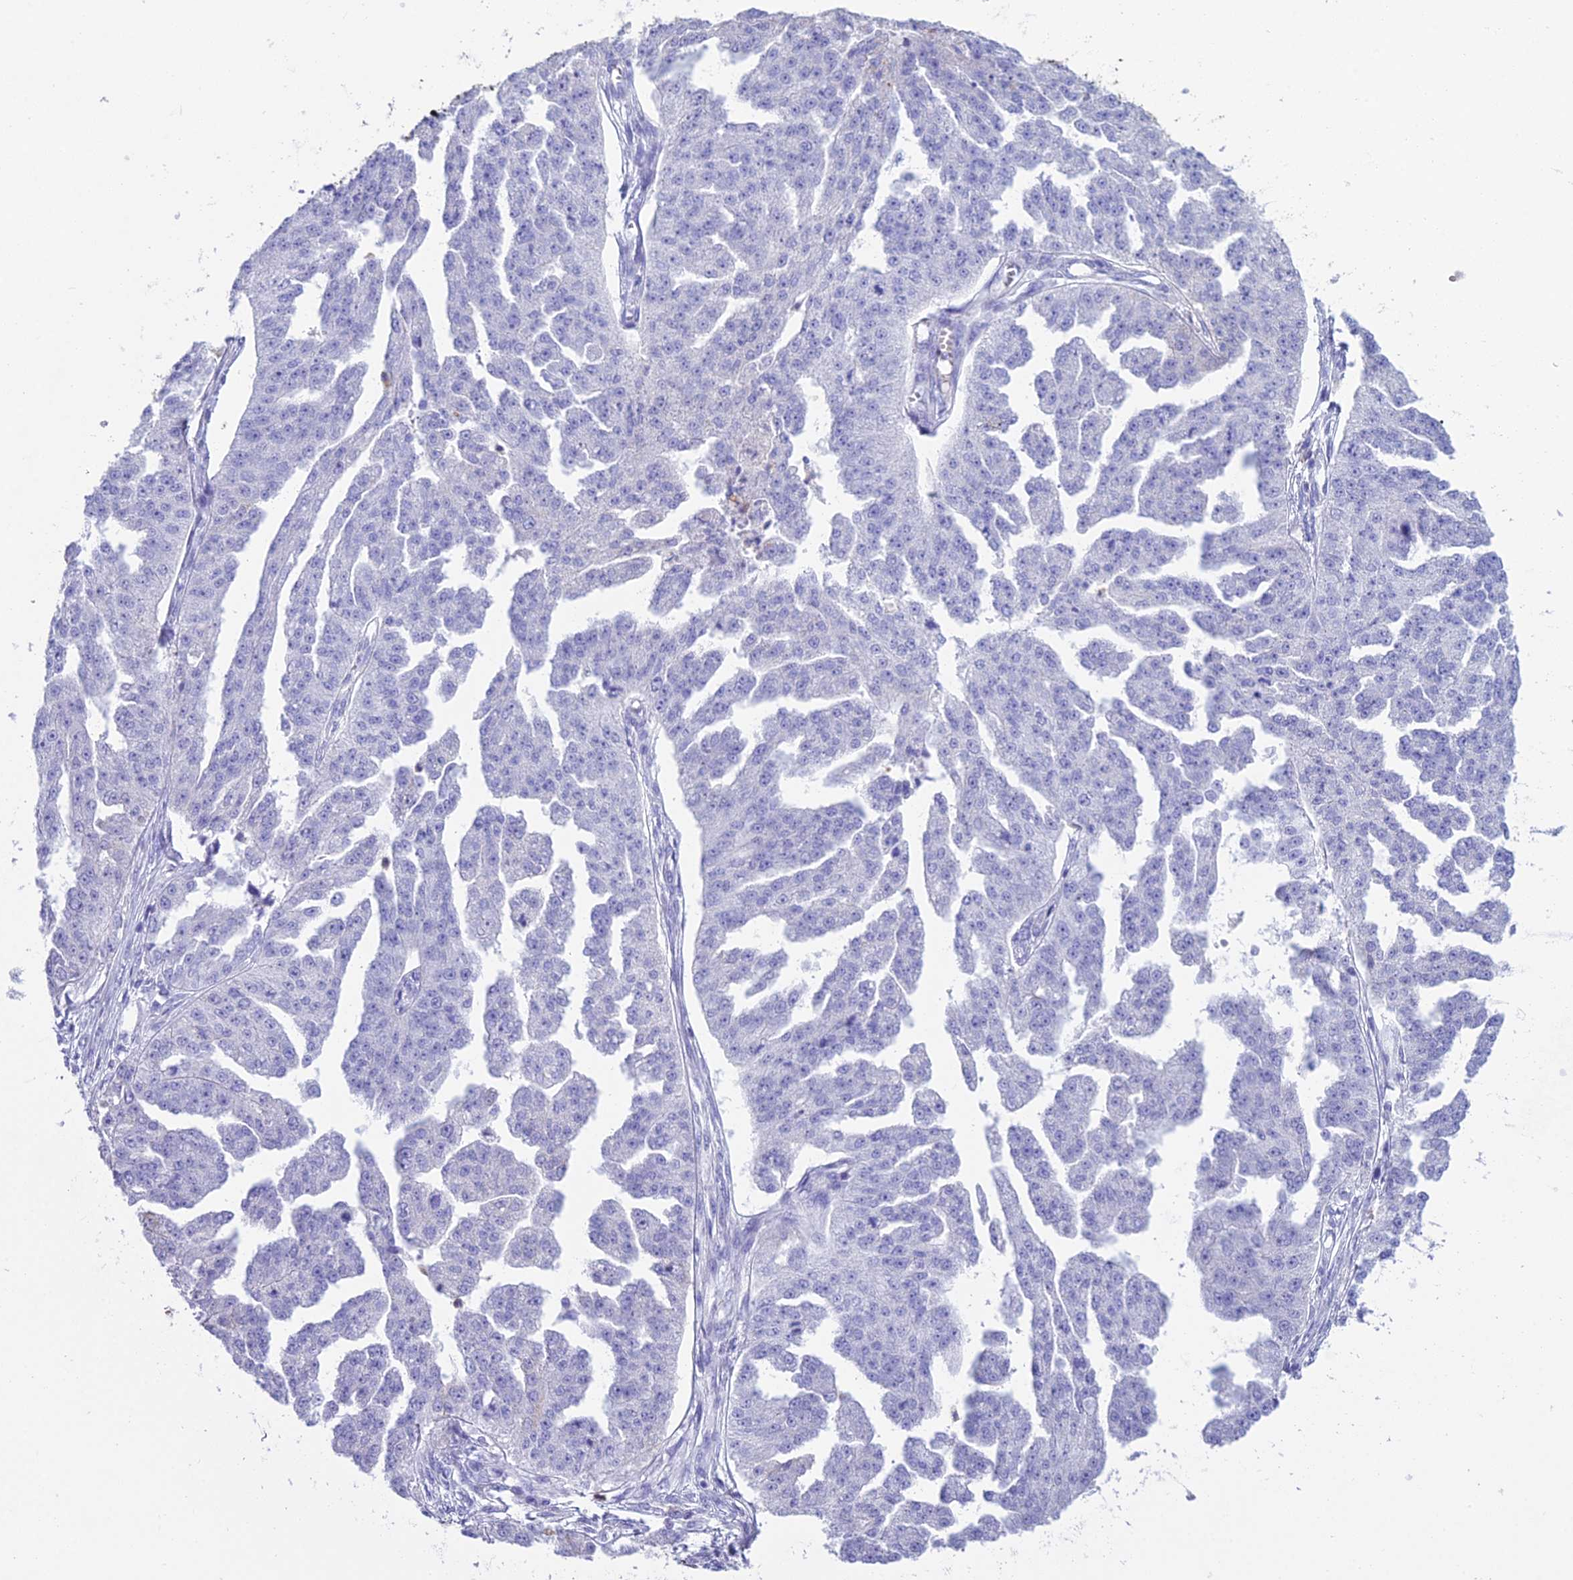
{"staining": {"intensity": "negative", "quantity": "none", "location": "none"}, "tissue": "ovarian cancer", "cell_type": "Tumor cells", "image_type": "cancer", "snomed": [{"axis": "morphology", "description": "Cystadenocarcinoma, serous, NOS"}, {"axis": "topography", "description": "Ovary"}], "caption": "The immunohistochemistry histopathology image has no significant positivity in tumor cells of ovarian cancer (serous cystadenocarcinoma) tissue.", "gene": "OR1Q1", "patient": {"sex": "female", "age": 58}}